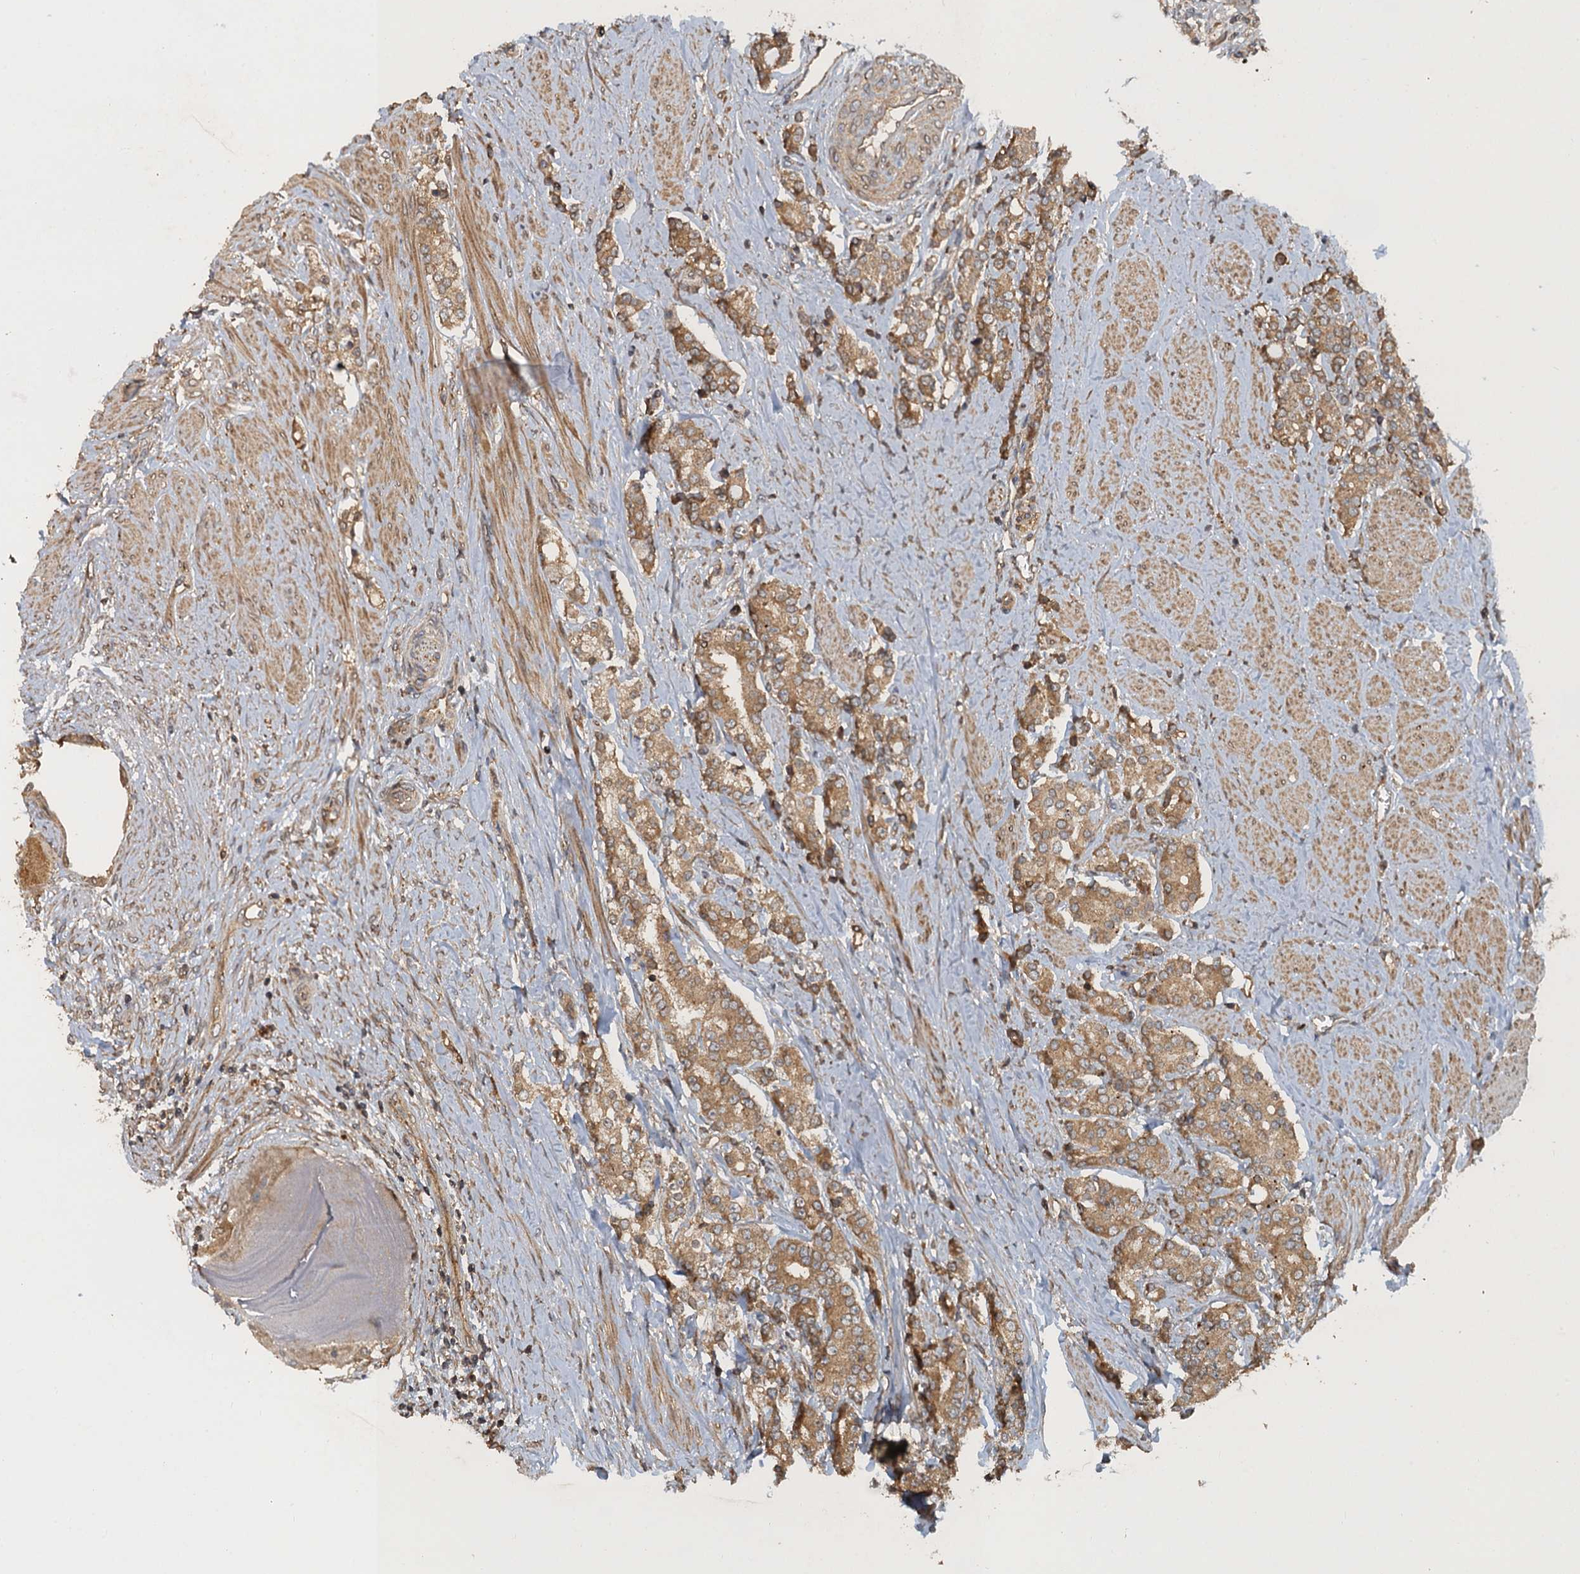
{"staining": {"intensity": "moderate", "quantity": ">75%", "location": "cytoplasmic/membranous"}, "tissue": "prostate cancer", "cell_type": "Tumor cells", "image_type": "cancer", "snomed": [{"axis": "morphology", "description": "Adenocarcinoma, High grade"}, {"axis": "topography", "description": "Prostate"}], "caption": "Prostate high-grade adenocarcinoma stained with a protein marker shows moderate staining in tumor cells.", "gene": "GLE1", "patient": {"sex": "male", "age": 62}}